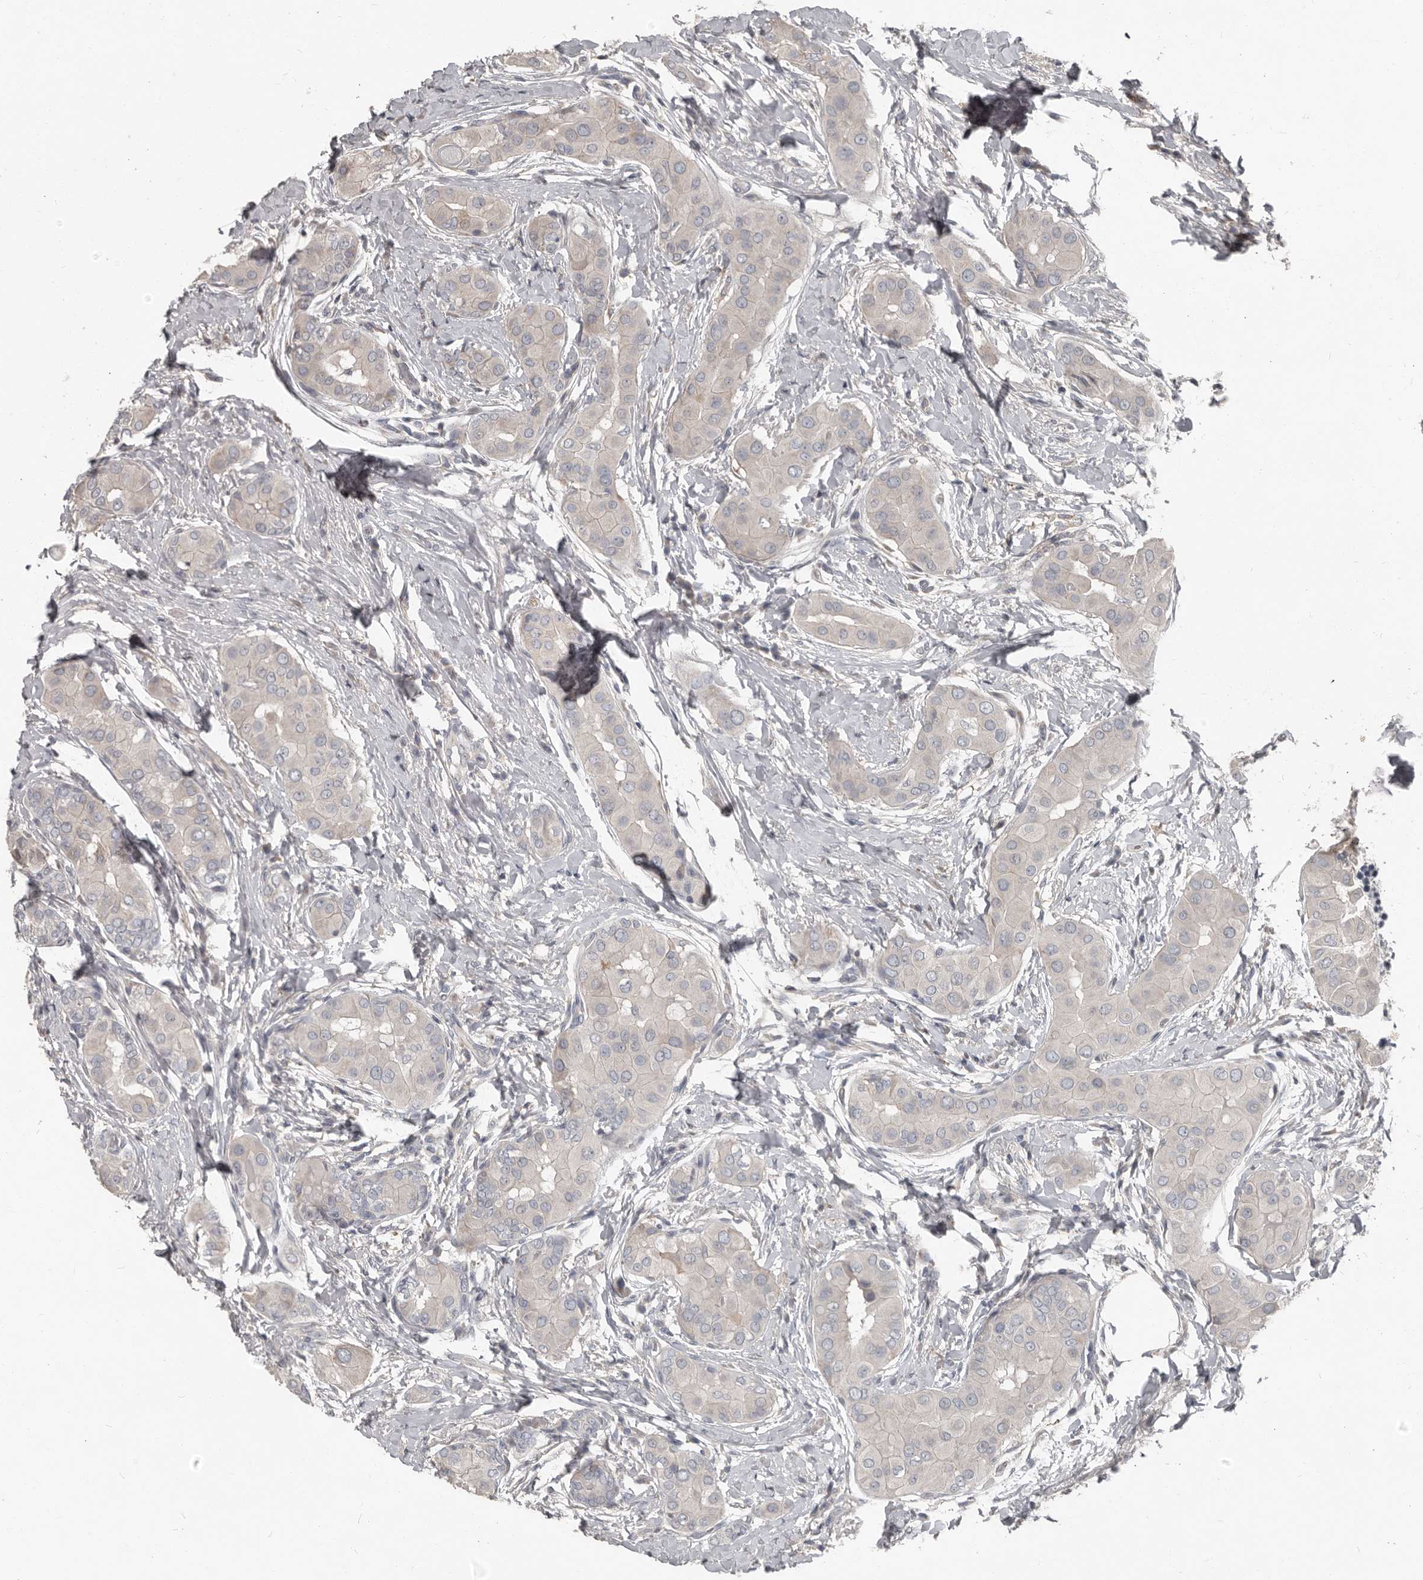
{"staining": {"intensity": "negative", "quantity": "none", "location": "none"}, "tissue": "thyroid cancer", "cell_type": "Tumor cells", "image_type": "cancer", "snomed": [{"axis": "morphology", "description": "Papillary adenocarcinoma, NOS"}, {"axis": "topography", "description": "Thyroid gland"}], "caption": "The IHC micrograph has no significant positivity in tumor cells of thyroid papillary adenocarcinoma tissue.", "gene": "CA6", "patient": {"sex": "male", "age": 33}}